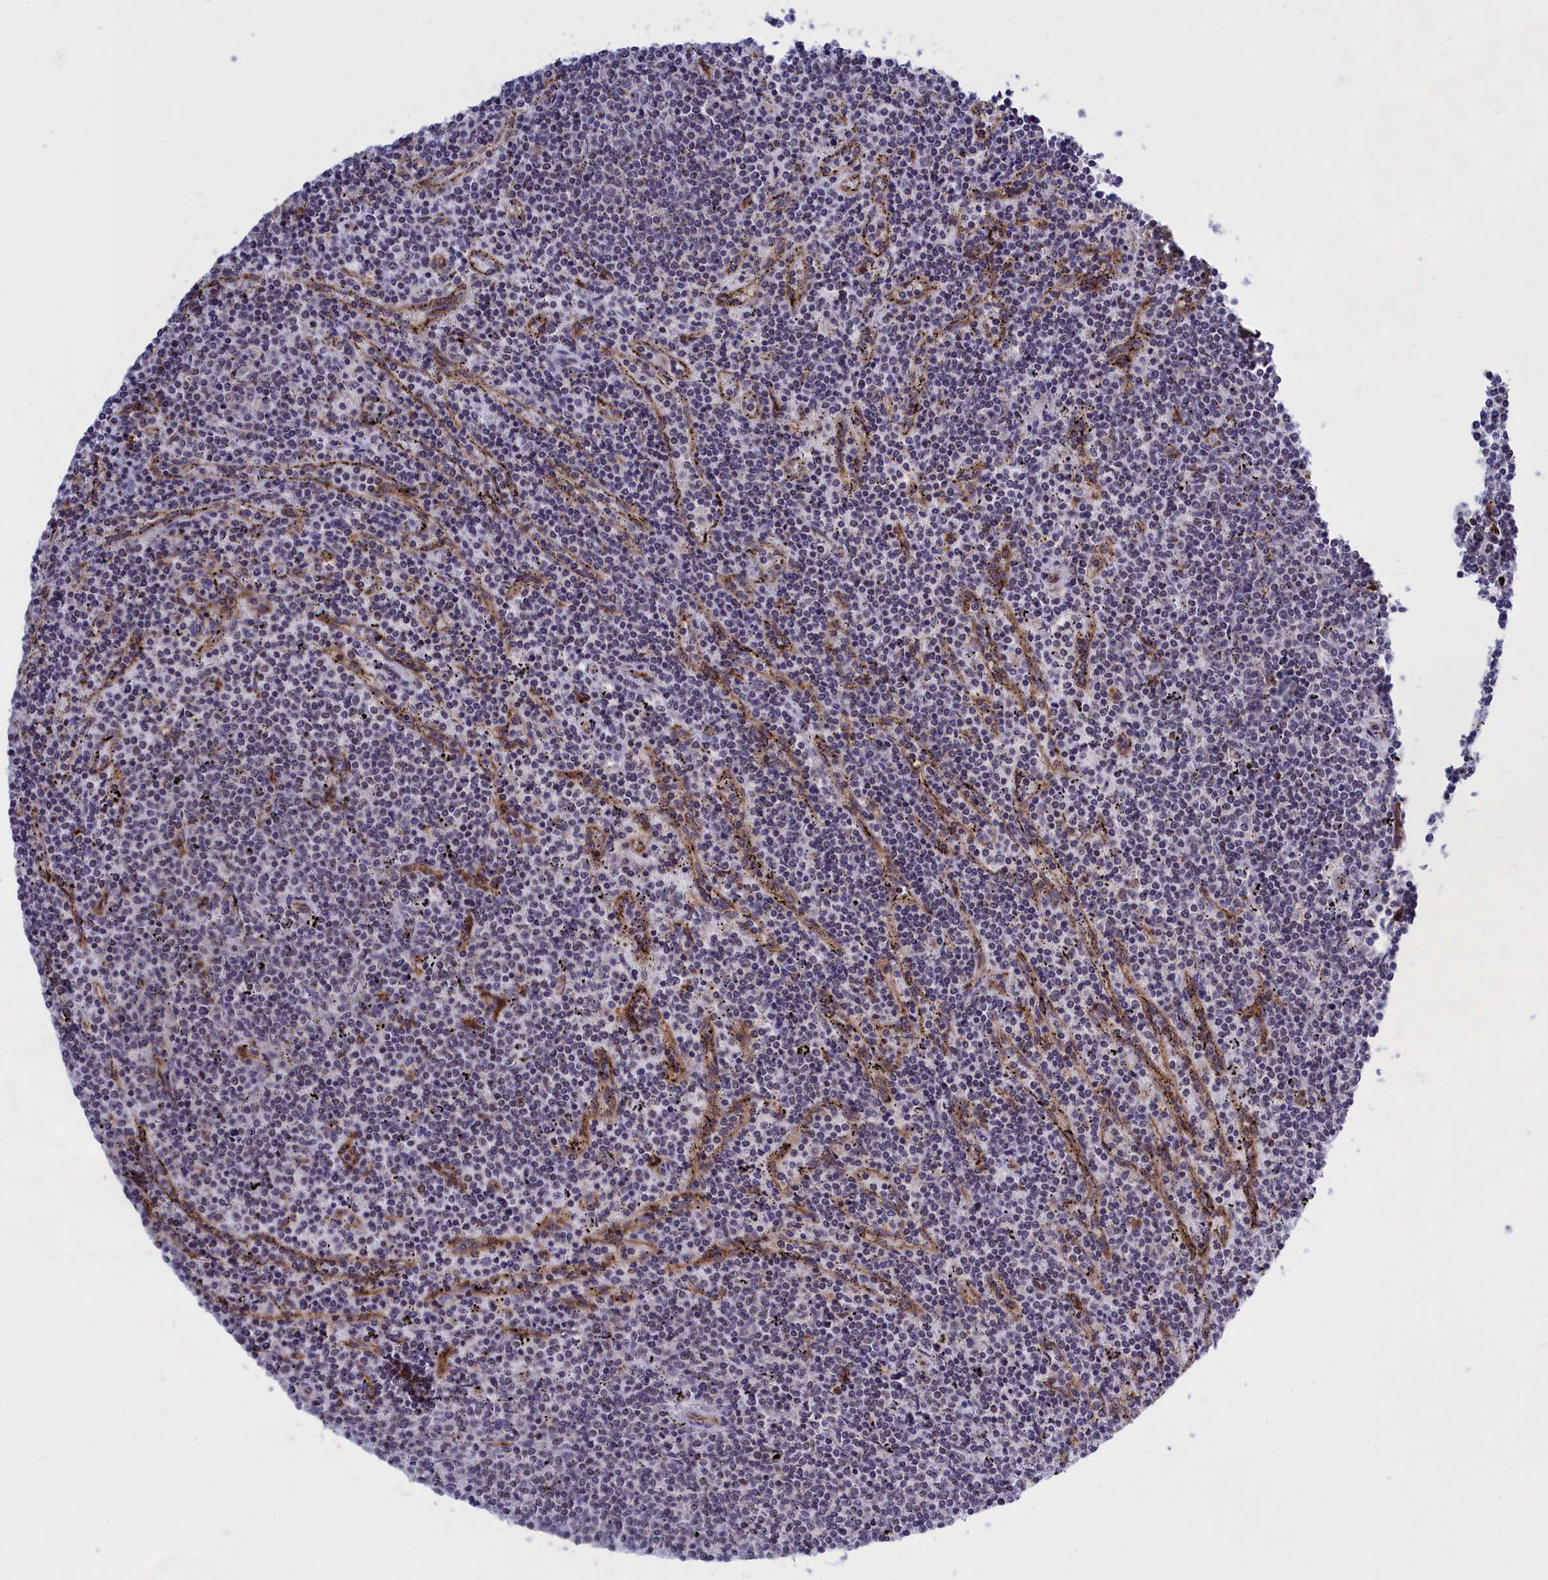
{"staining": {"intensity": "negative", "quantity": "none", "location": "none"}, "tissue": "lymphoma", "cell_type": "Tumor cells", "image_type": "cancer", "snomed": [{"axis": "morphology", "description": "Malignant lymphoma, non-Hodgkin's type, Low grade"}, {"axis": "topography", "description": "Spleen"}], "caption": "Photomicrograph shows no protein expression in tumor cells of lymphoma tissue.", "gene": "MPND", "patient": {"sex": "female", "age": 50}}